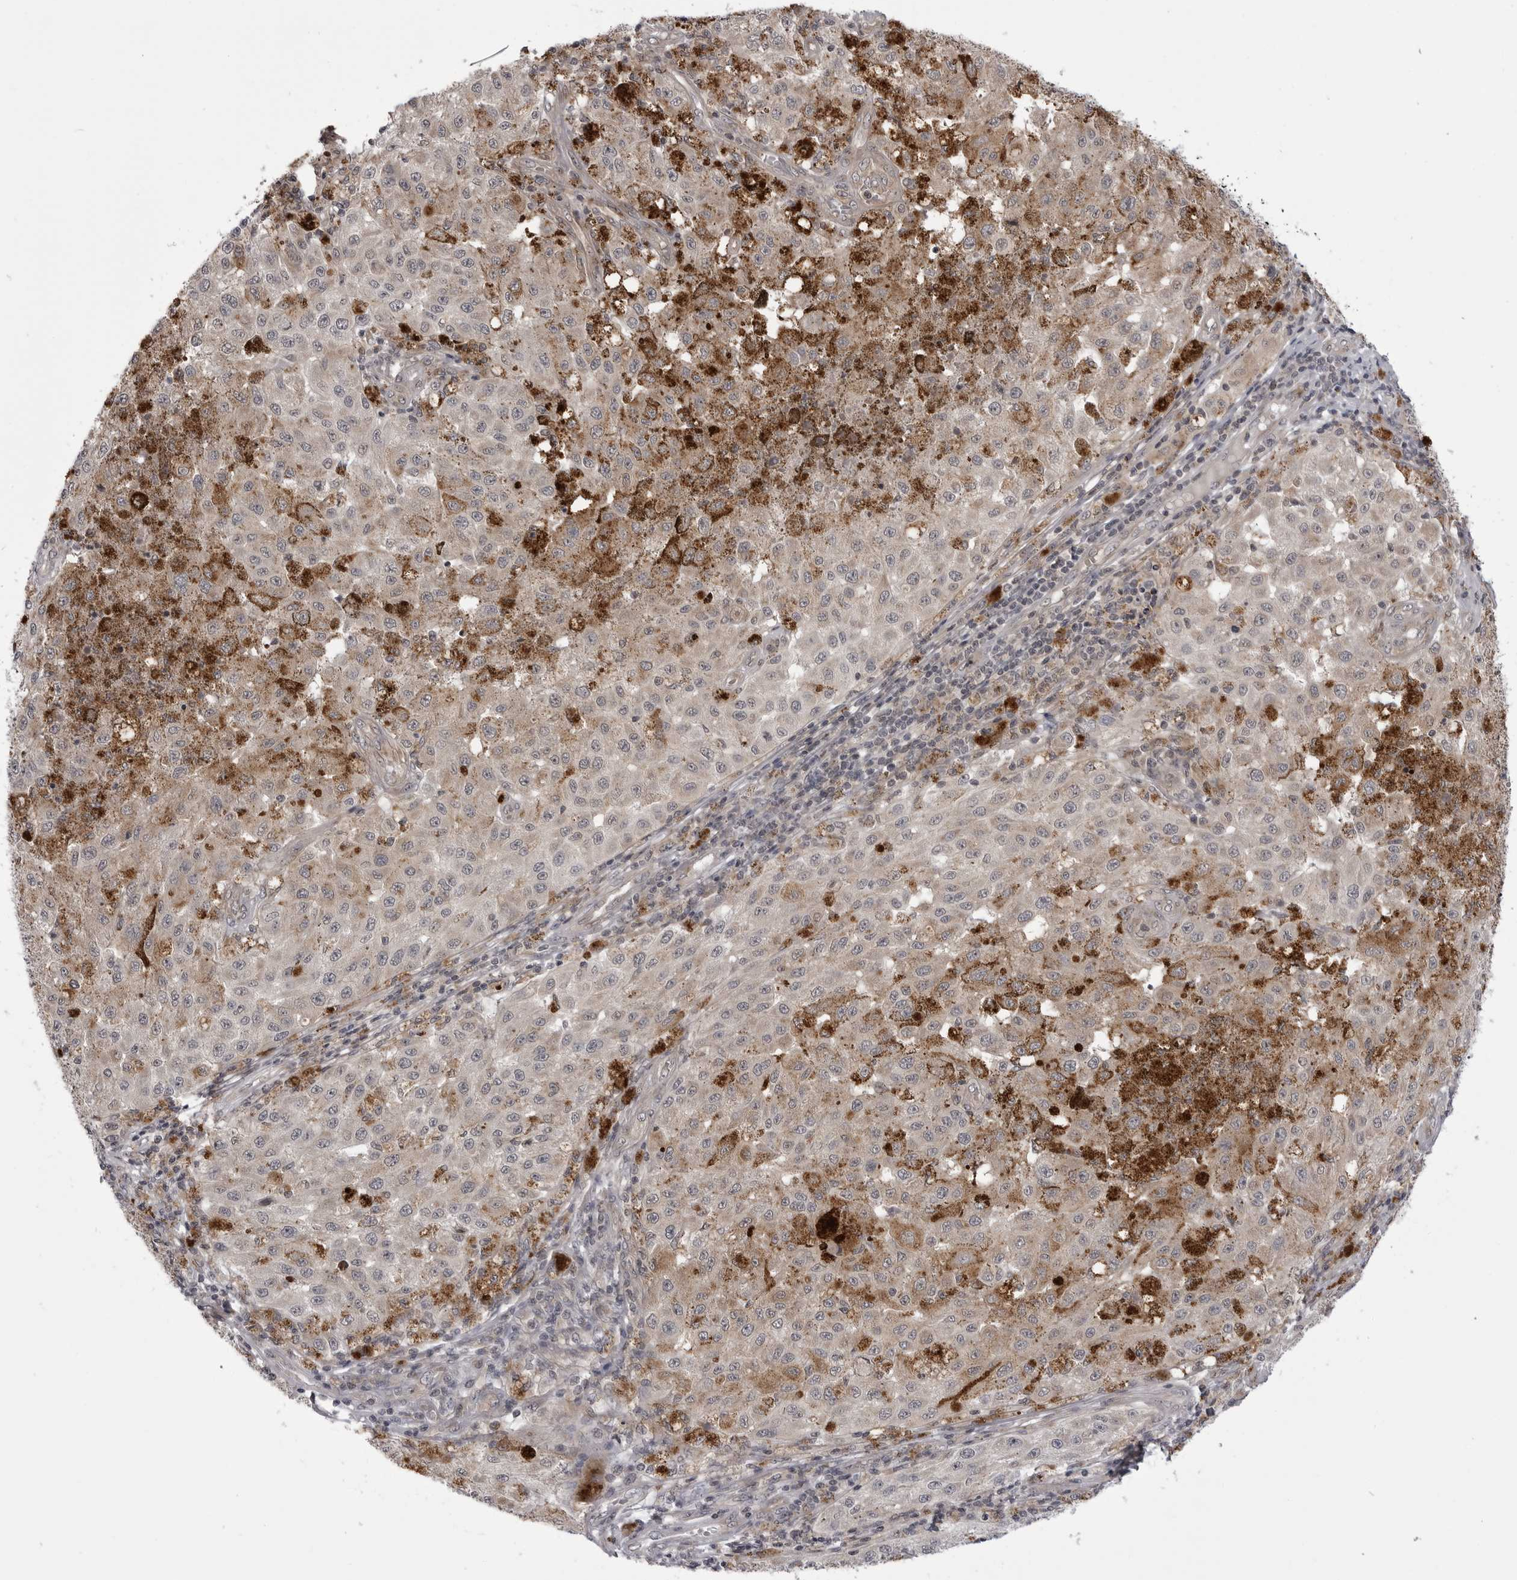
{"staining": {"intensity": "negative", "quantity": "none", "location": "none"}, "tissue": "melanoma", "cell_type": "Tumor cells", "image_type": "cancer", "snomed": [{"axis": "morphology", "description": "Malignant melanoma, NOS"}, {"axis": "topography", "description": "Skin"}], "caption": "The micrograph reveals no significant expression in tumor cells of malignant melanoma. Brightfield microscopy of IHC stained with DAB (3,3'-diaminobenzidine) (brown) and hematoxylin (blue), captured at high magnification.", "gene": "CCDC18", "patient": {"sex": "female", "age": 64}}